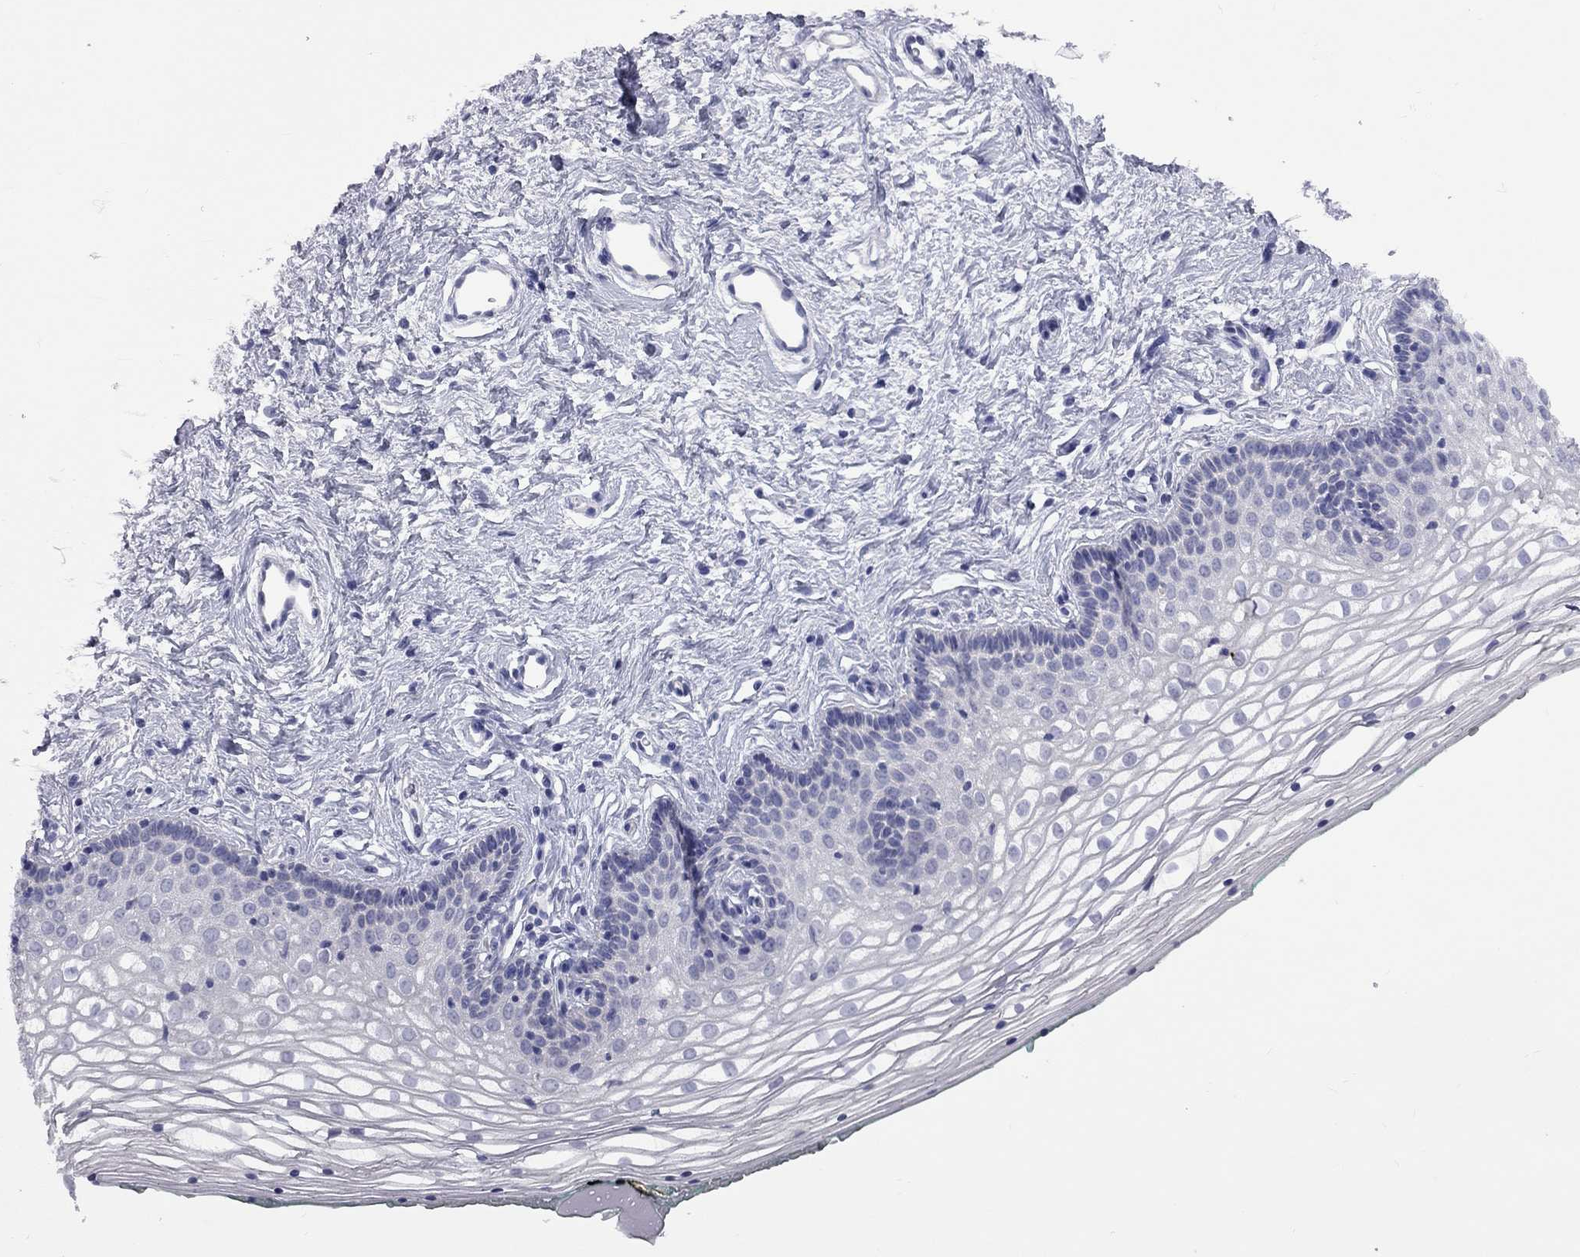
{"staining": {"intensity": "negative", "quantity": "none", "location": "none"}, "tissue": "vagina", "cell_type": "Squamous epithelial cells", "image_type": "normal", "snomed": [{"axis": "morphology", "description": "Normal tissue, NOS"}, {"axis": "topography", "description": "Vagina"}], "caption": "This is a histopathology image of IHC staining of benign vagina, which shows no expression in squamous epithelial cells. (Stains: DAB immunohistochemistry with hematoxylin counter stain, Microscopy: brightfield microscopy at high magnification).", "gene": "ABCB4", "patient": {"sex": "female", "age": 36}}